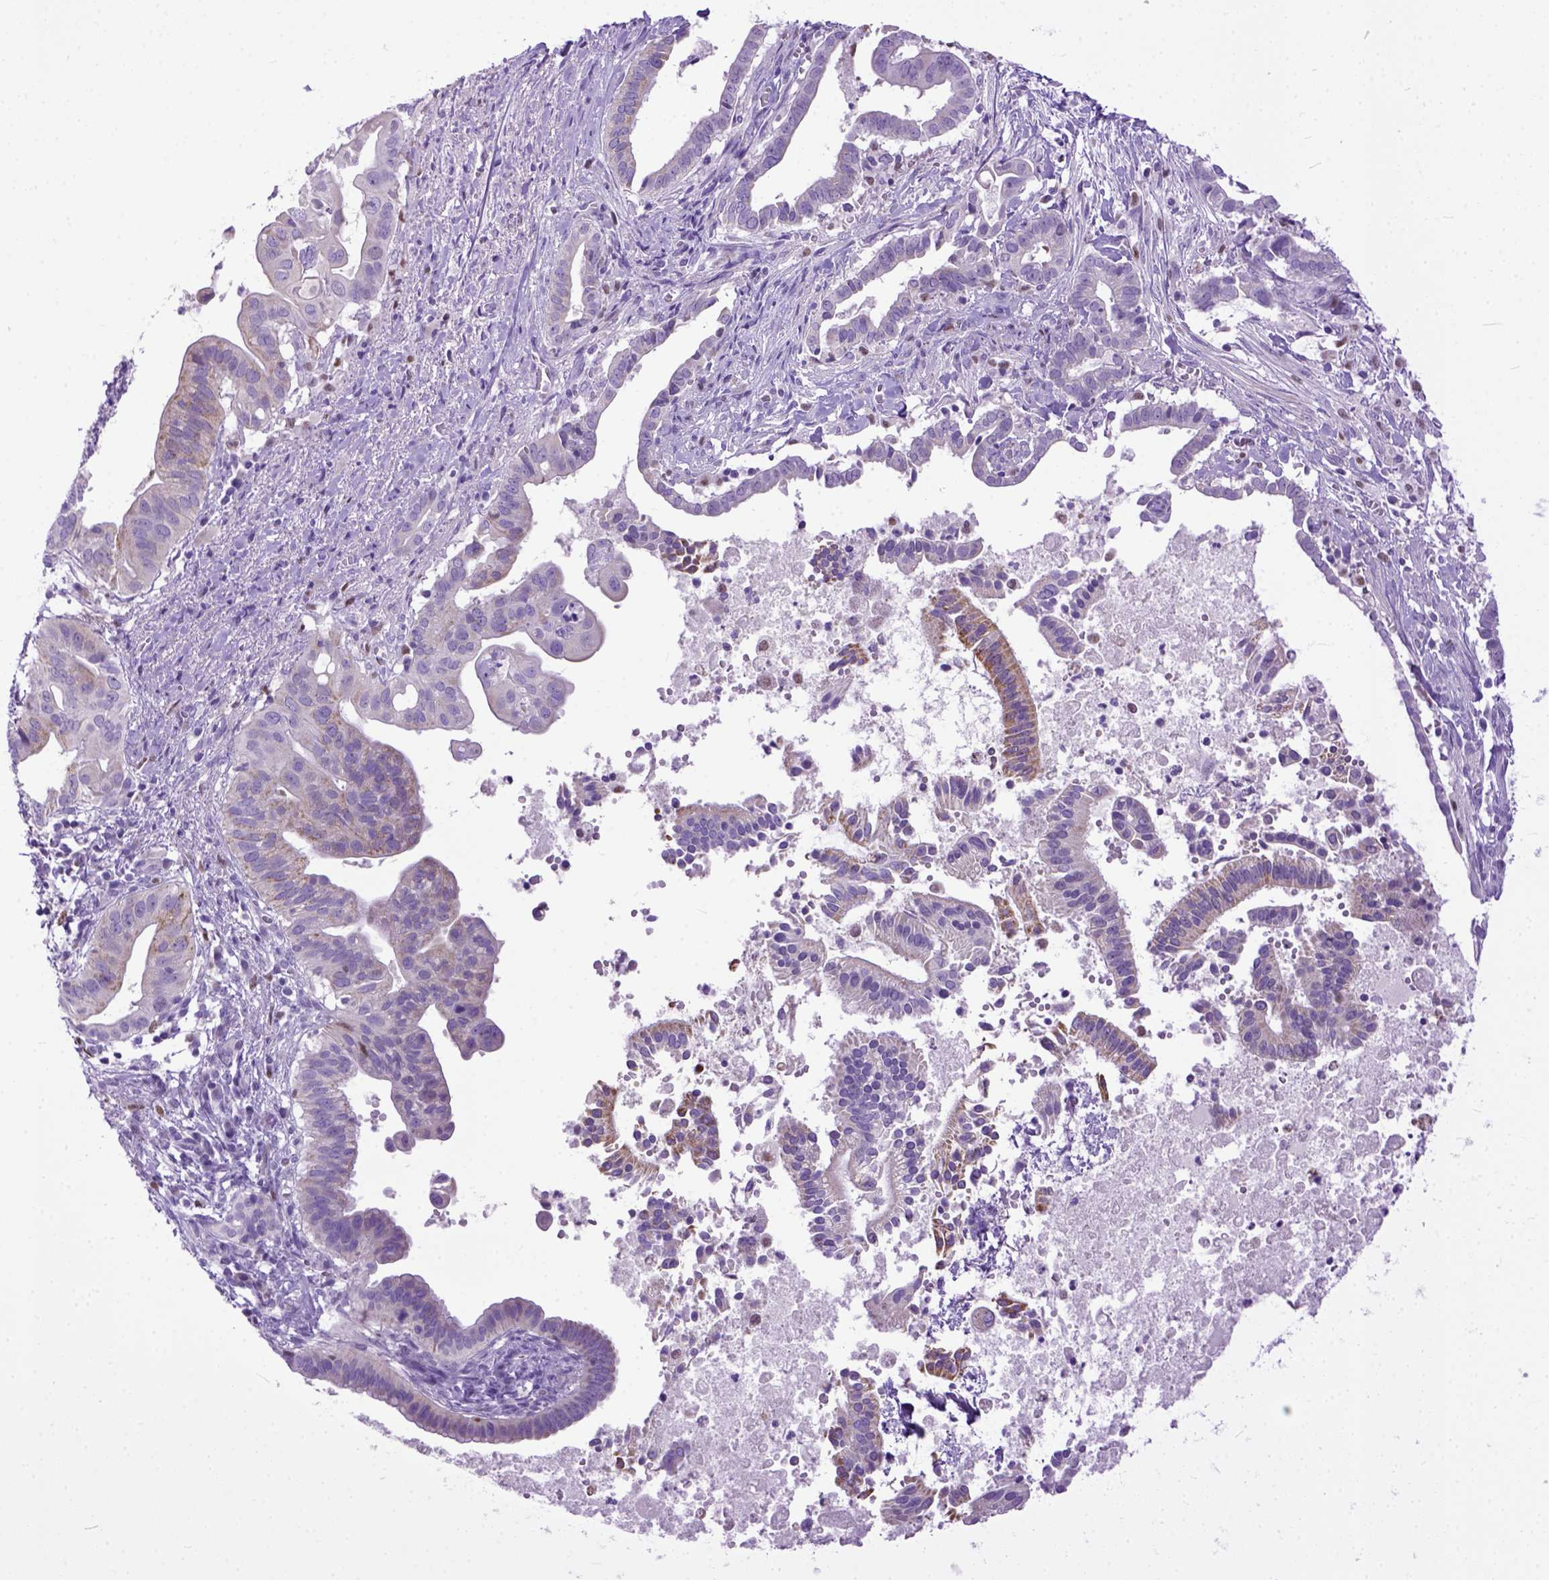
{"staining": {"intensity": "moderate", "quantity": "25%-75%", "location": "cytoplasmic/membranous"}, "tissue": "pancreatic cancer", "cell_type": "Tumor cells", "image_type": "cancer", "snomed": [{"axis": "morphology", "description": "Adenocarcinoma, NOS"}, {"axis": "topography", "description": "Pancreas"}], "caption": "This is a histology image of IHC staining of adenocarcinoma (pancreatic), which shows moderate staining in the cytoplasmic/membranous of tumor cells.", "gene": "CRB1", "patient": {"sex": "male", "age": 61}}